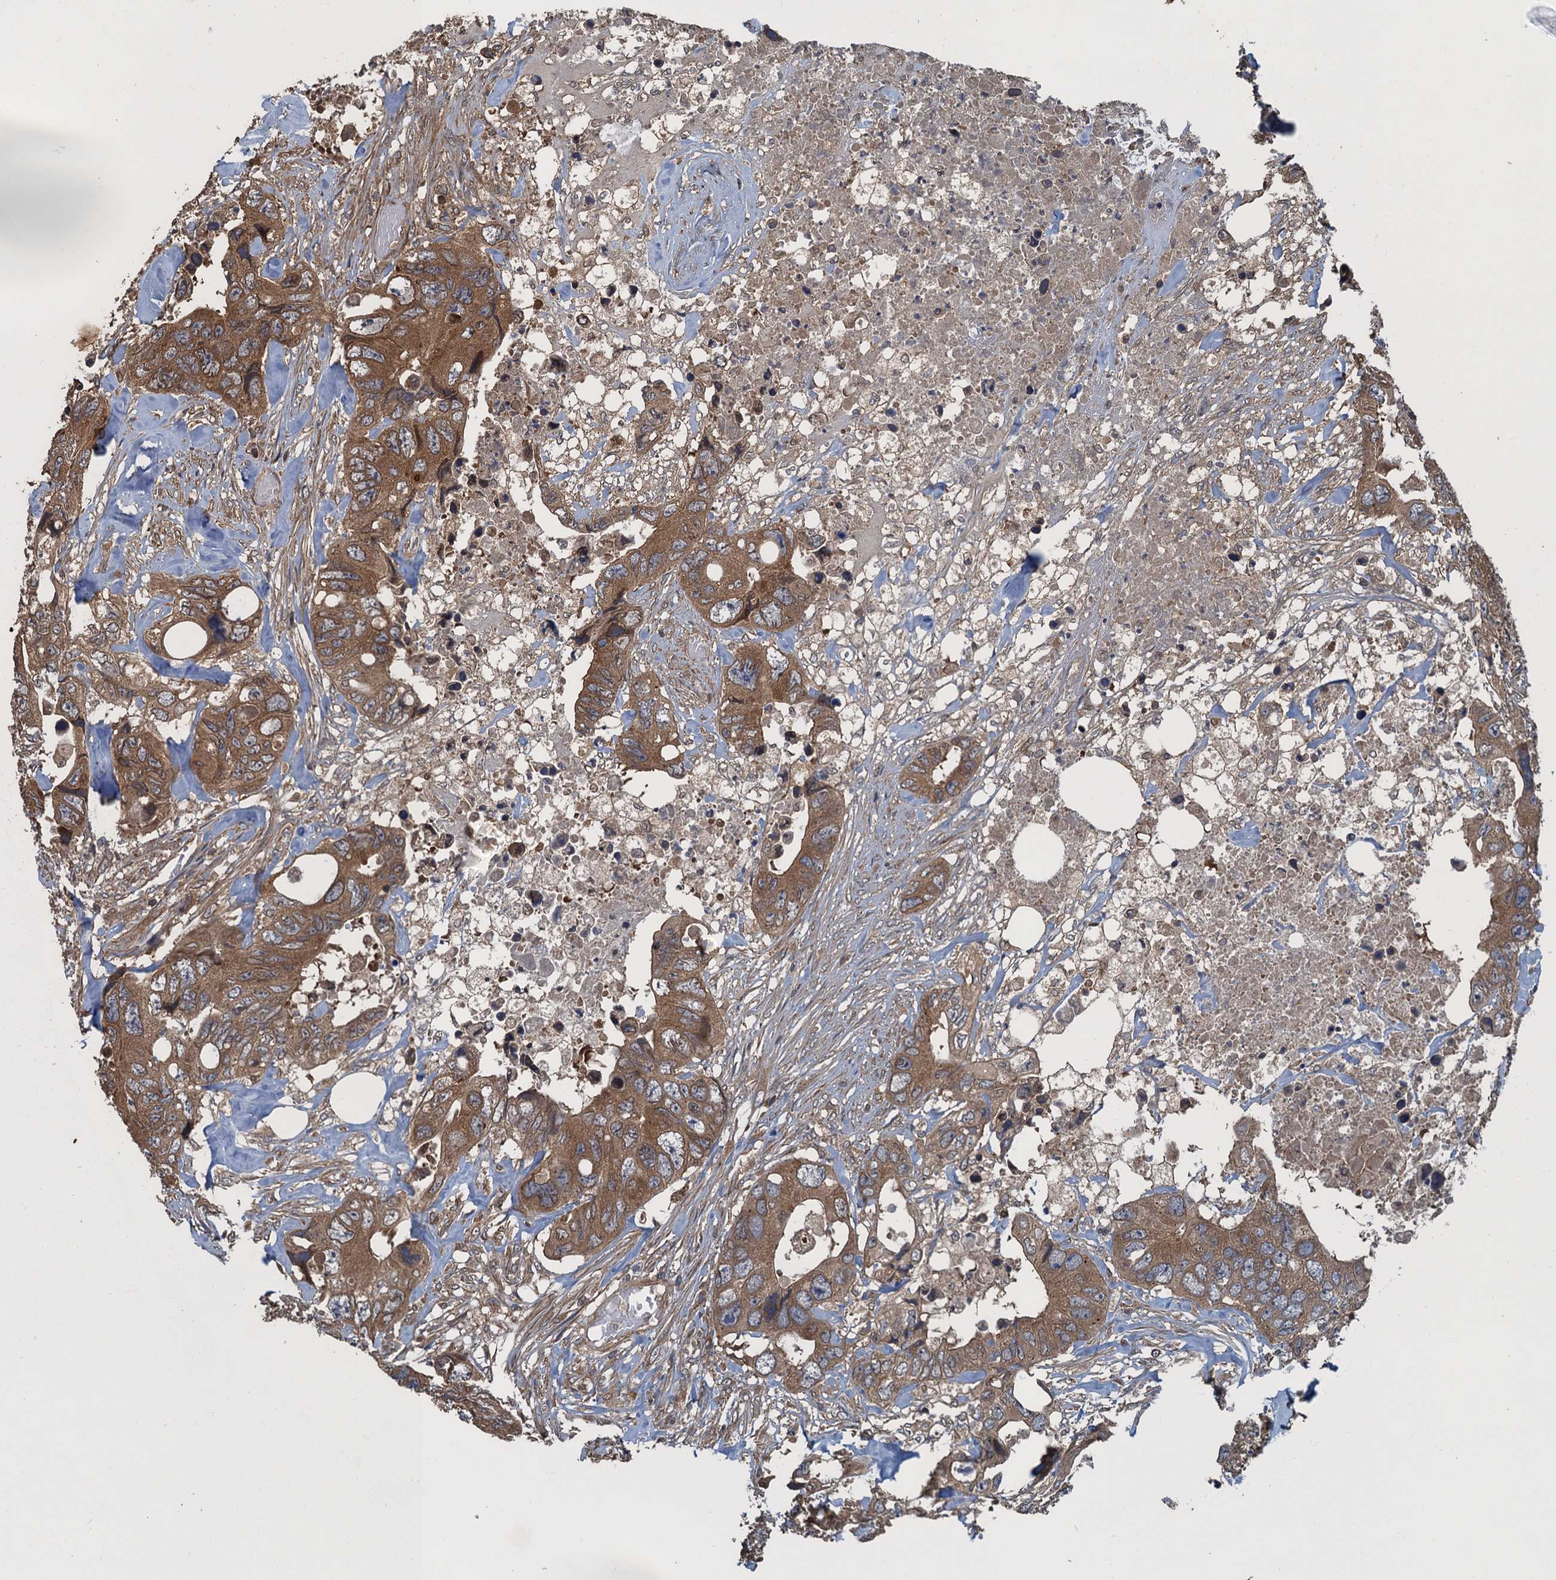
{"staining": {"intensity": "moderate", "quantity": ">75%", "location": "cytoplasmic/membranous"}, "tissue": "colorectal cancer", "cell_type": "Tumor cells", "image_type": "cancer", "snomed": [{"axis": "morphology", "description": "Adenocarcinoma, NOS"}, {"axis": "topography", "description": "Rectum"}], "caption": "There is medium levels of moderate cytoplasmic/membranous staining in tumor cells of adenocarcinoma (colorectal), as demonstrated by immunohistochemical staining (brown color).", "gene": "GLE1", "patient": {"sex": "male", "age": 57}}